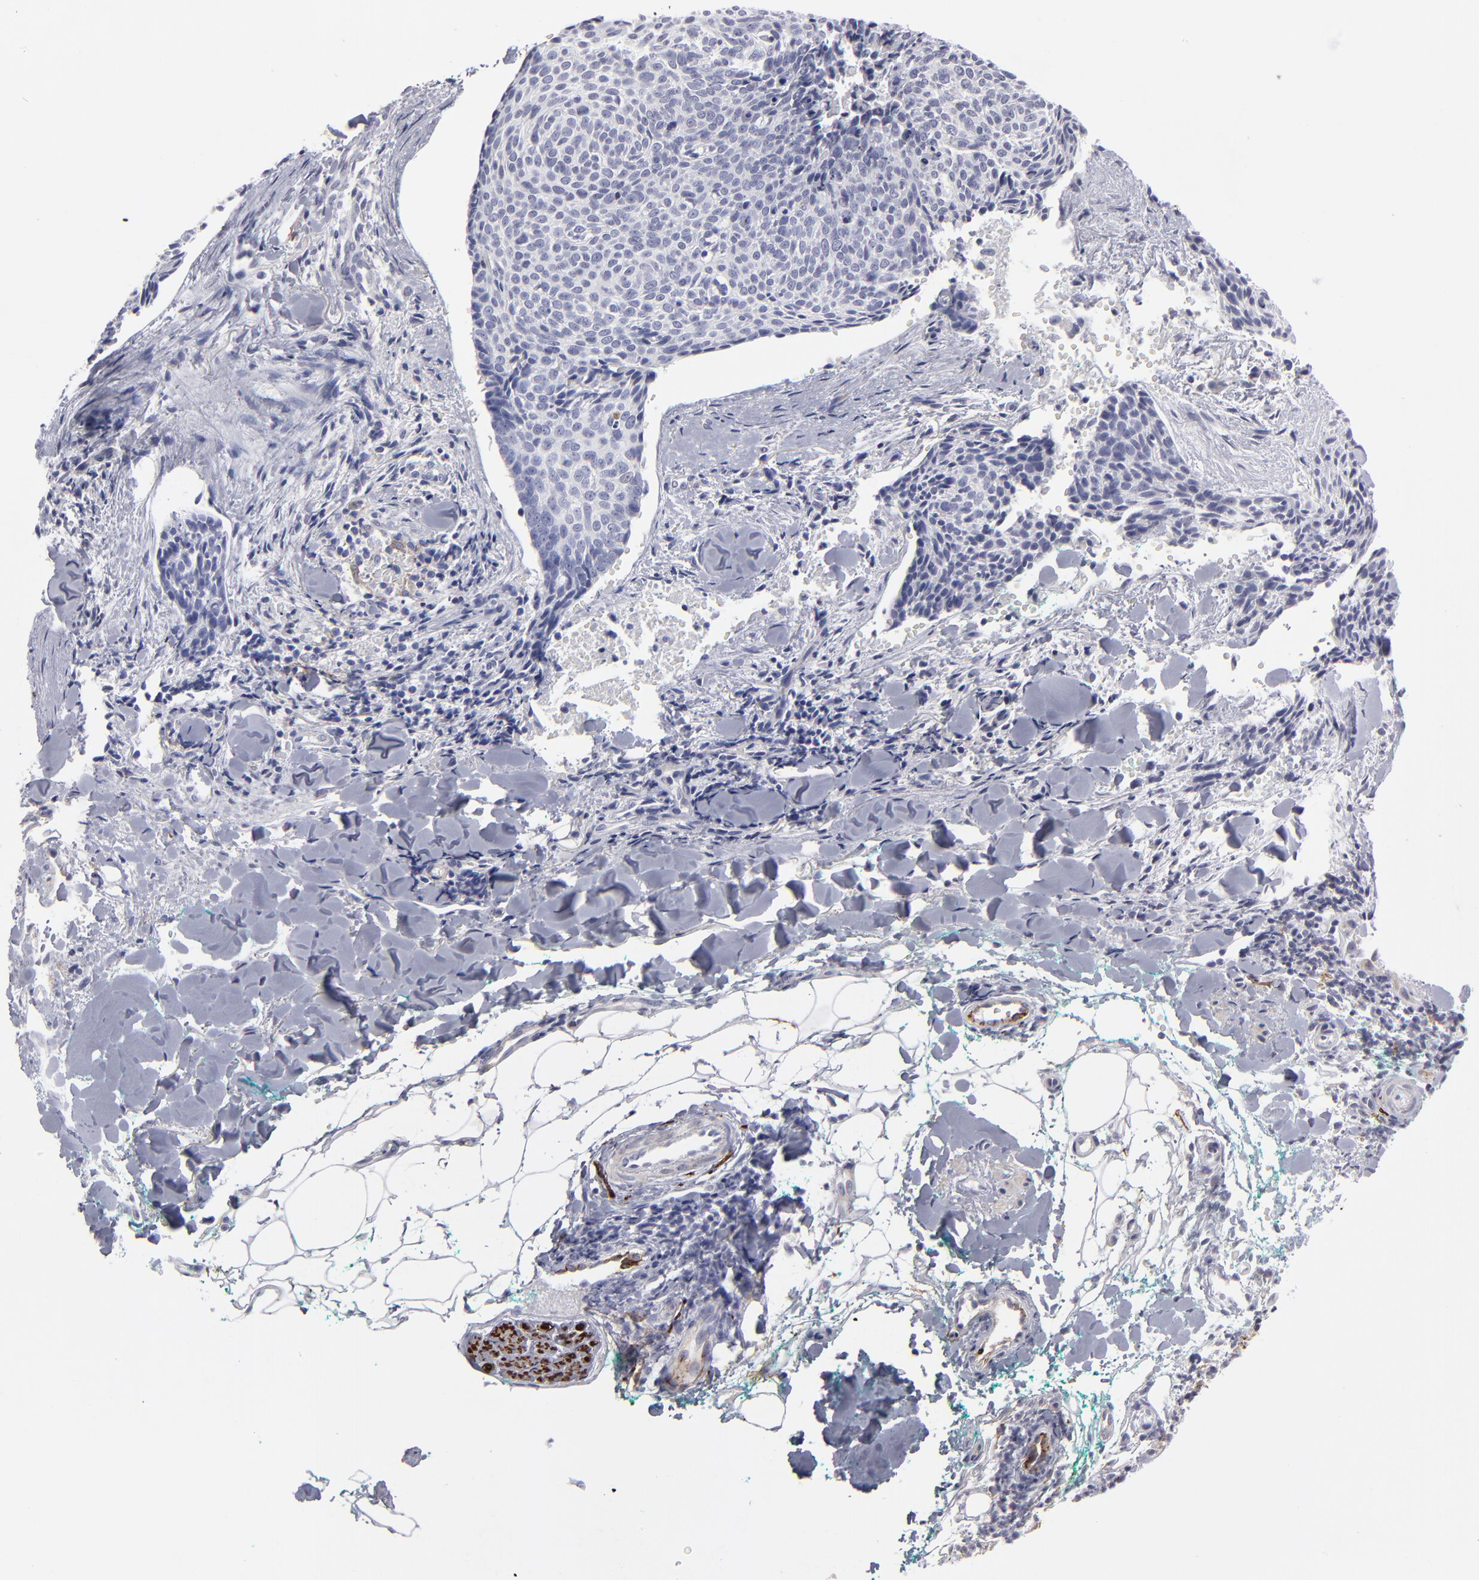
{"staining": {"intensity": "negative", "quantity": "none", "location": "none"}, "tissue": "skin cancer", "cell_type": "Tumor cells", "image_type": "cancer", "snomed": [{"axis": "morphology", "description": "Normal tissue, NOS"}, {"axis": "morphology", "description": "Basal cell carcinoma"}, {"axis": "topography", "description": "Skin"}], "caption": "Immunohistochemistry micrograph of neoplastic tissue: skin cancer stained with DAB displays no significant protein positivity in tumor cells.", "gene": "CADM3", "patient": {"sex": "female", "age": 57}}